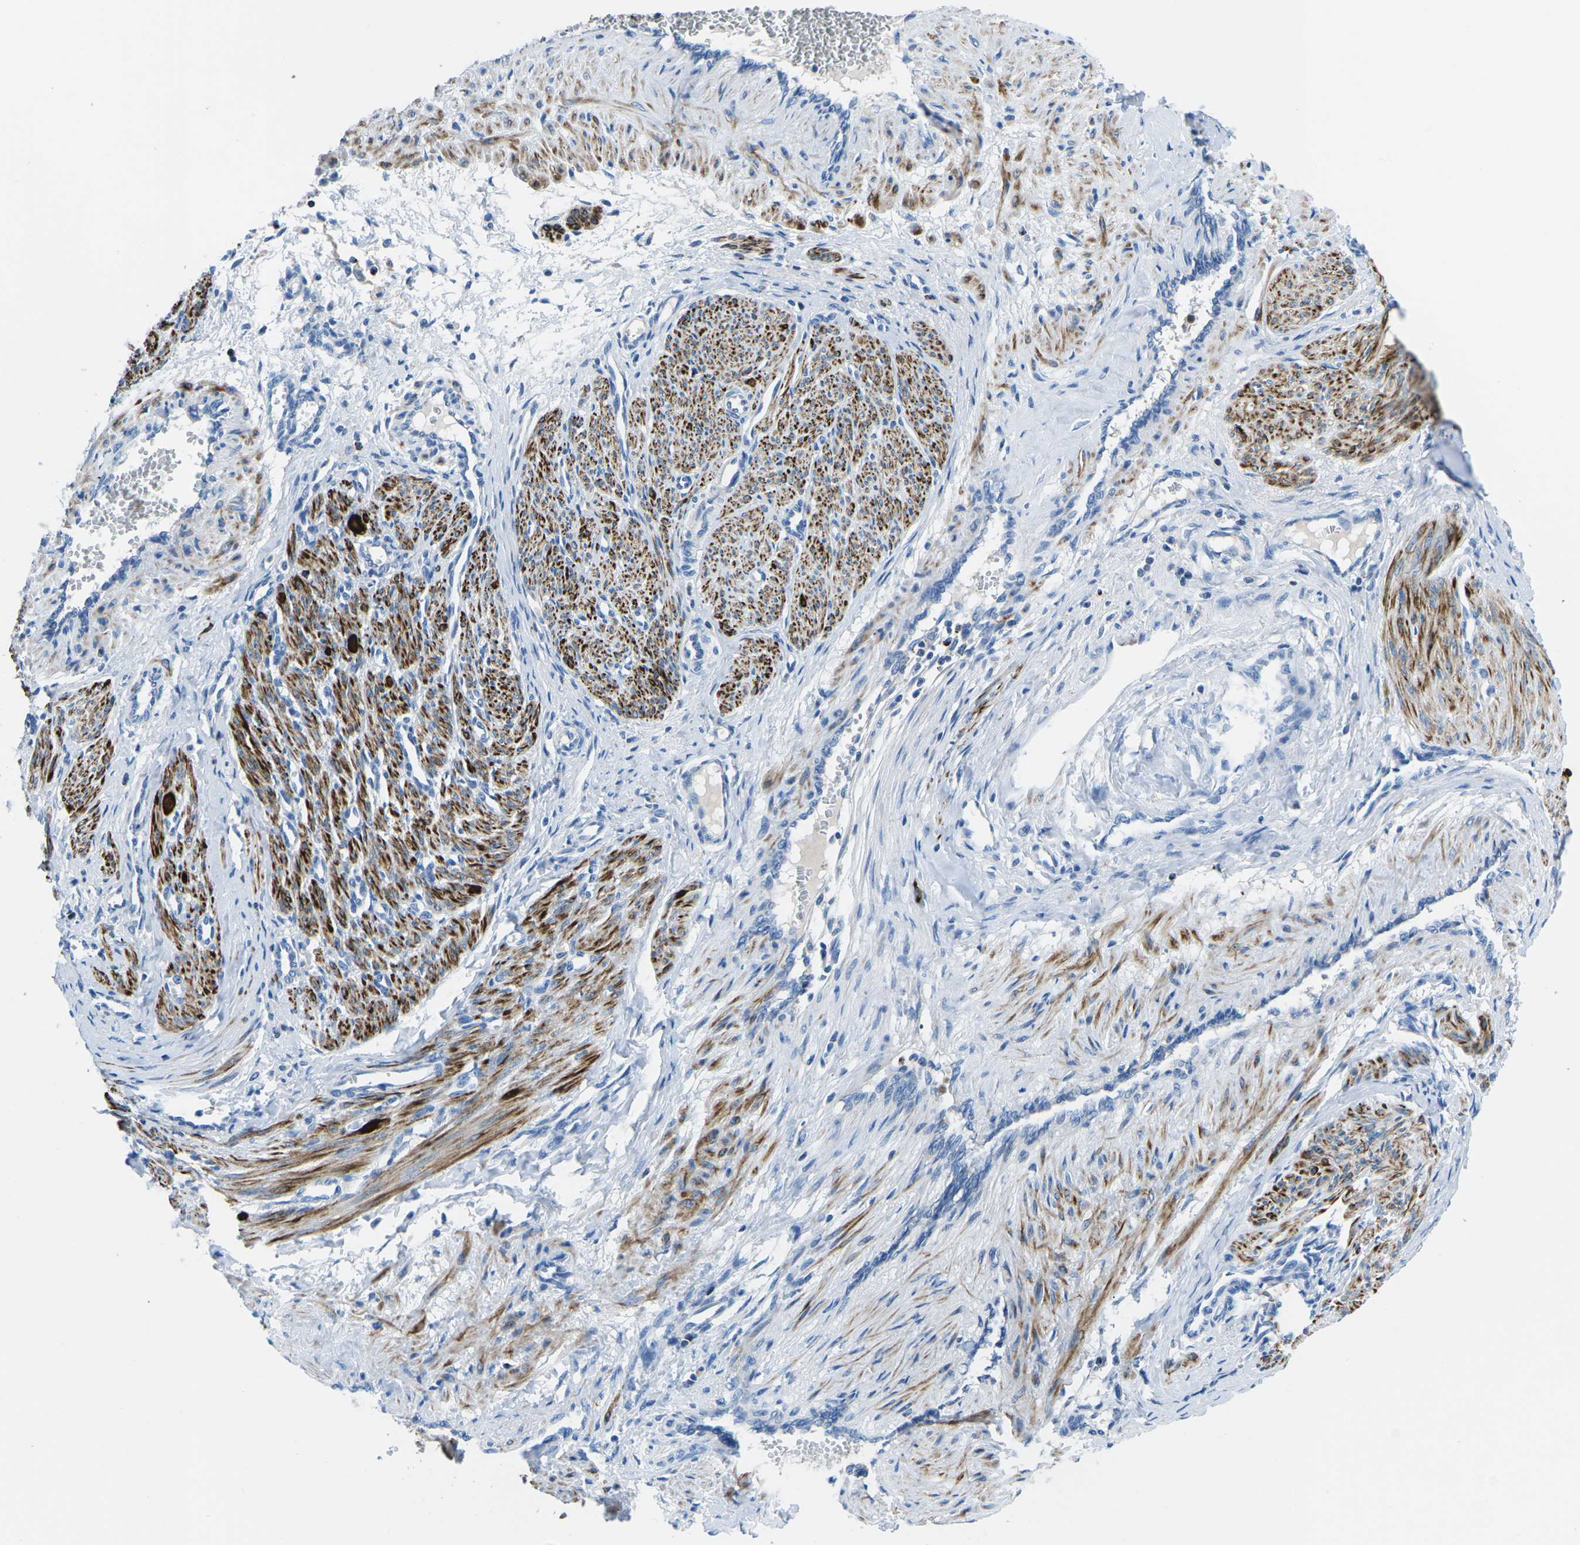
{"staining": {"intensity": "moderate", "quantity": ">75%", "location": "cytoplasmic/membranous"}, "tissue": "smooth muscle", "cell_type": "Smooth muscle cells", "image_type": "normal", "snomed": [{"axis": "morphology", "description": "Normal tissue, NOS"}, {"axis": "topography", "description": "Endometrium"}], "caption": "Immunohistochemical staining of unremarkable human smooth muscle demonstrates moderate cytoplasmic/membranous protein staining in about >75% of smooth muscle cells.", "gene": "MC4R", "patient": {"sex": "female", "age": 33}}